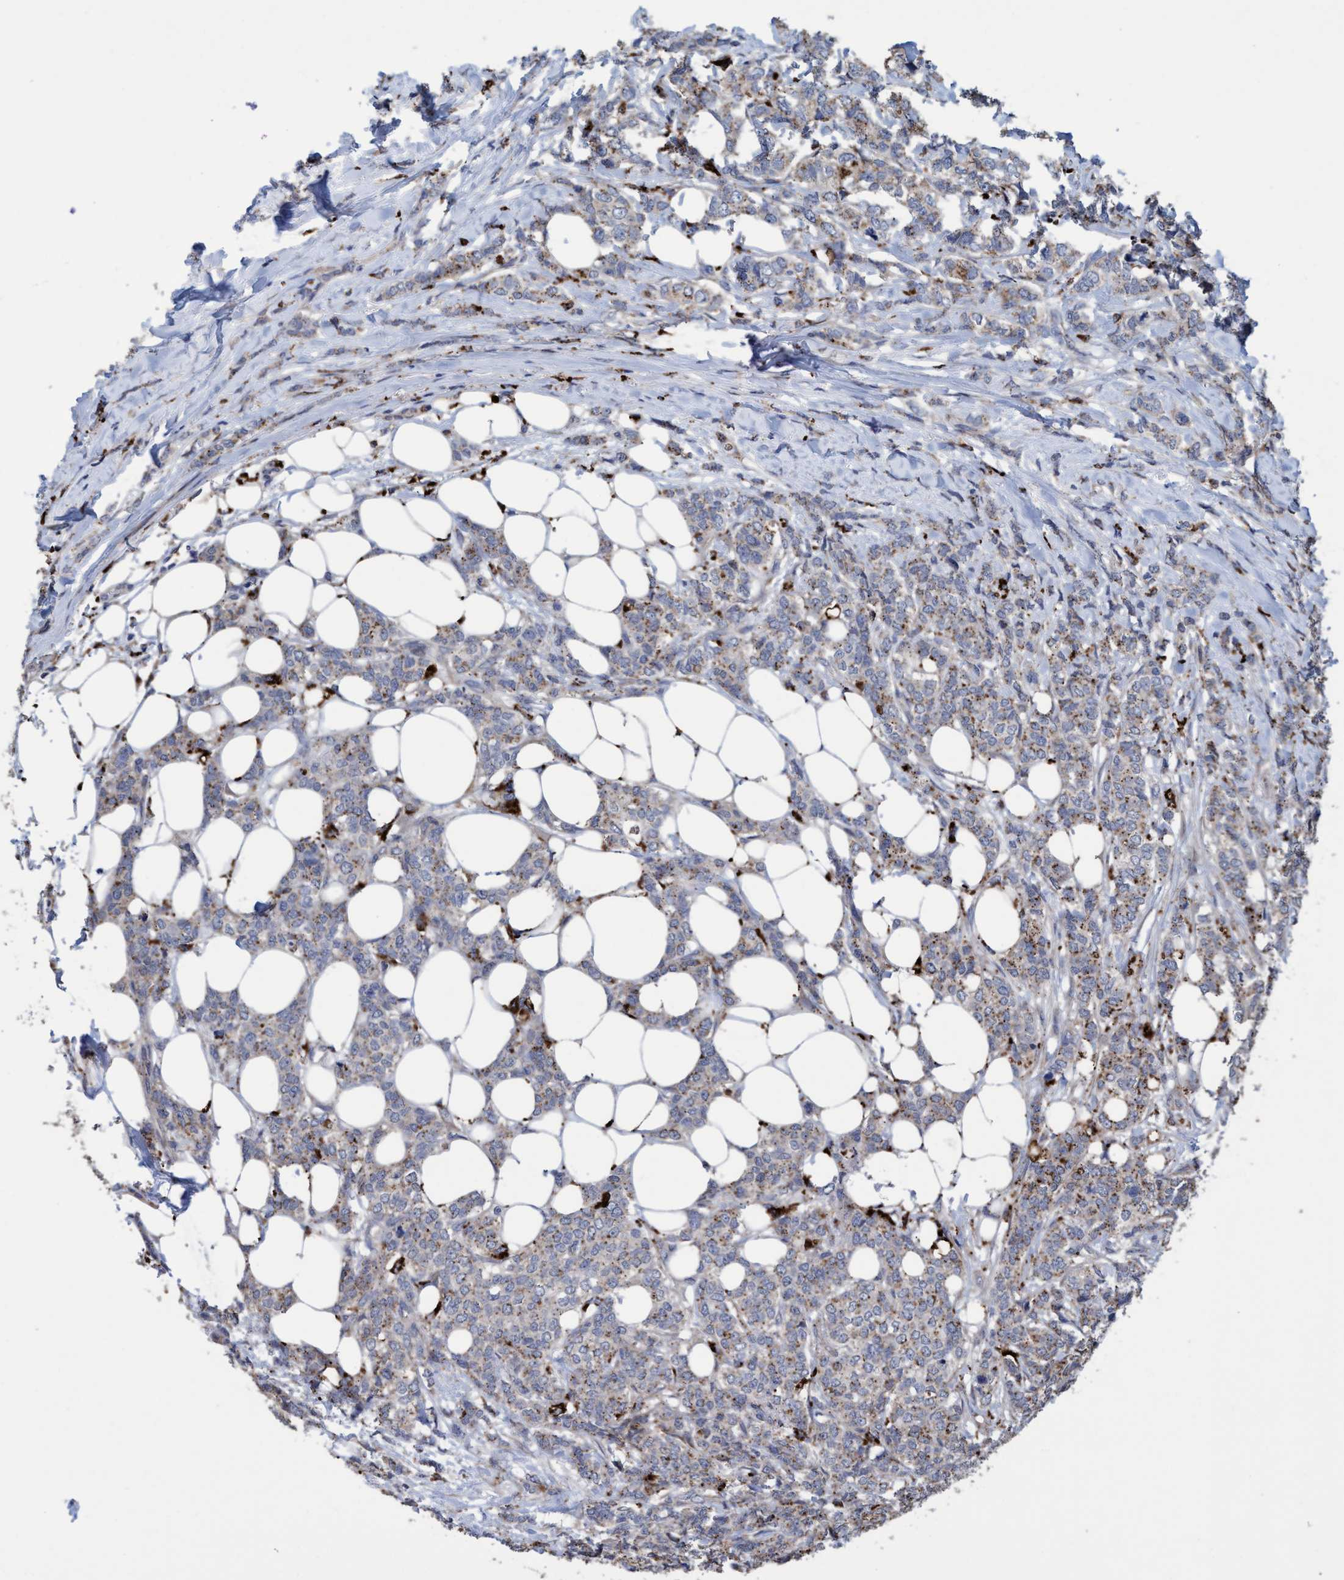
{"staining": {"intensity": "moderate", "quantity": "25%-75%", "location": "cytoplasmic/membranous"}, "tissue": "breast cancer", "cell_type": "Tumor cells", "image_type": "cancer", "snomed": [{"axis": "morphology", "description": "Lobular carcinoma"}, {"axis": "topography", "description": "Skin"}, {"axis": "topography", "description": "Breast"}], "caption": "Immunohistochemical staining of human lobular carcinoma (breast) reveals moderate cytoplasmic/membranous protein positivity in about 25%-75% of tumor cells.", "gene": "BBS9", "patient": {"sex": "female", "age": 46}}